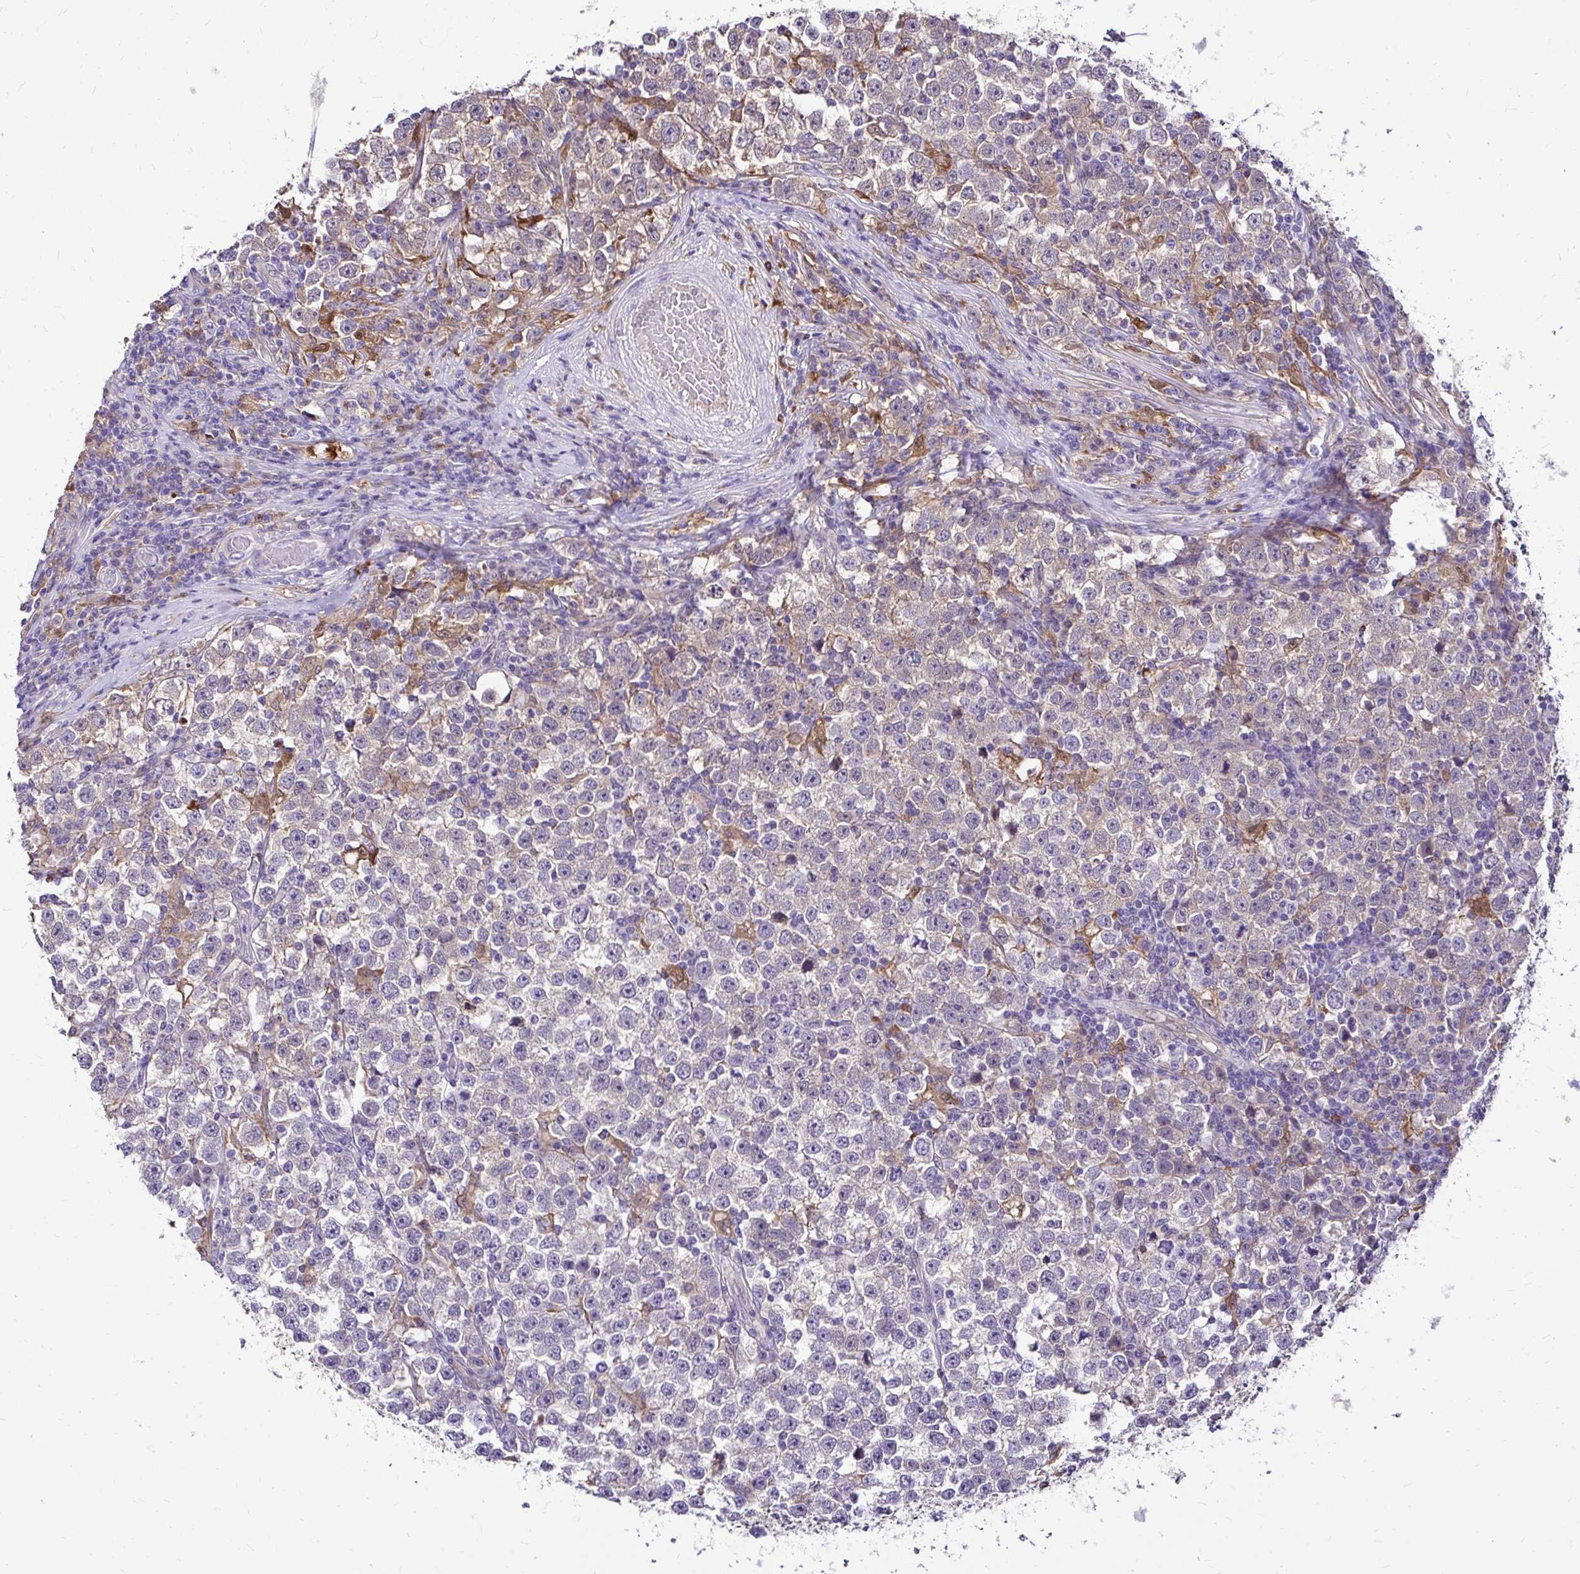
{"staining": {"intensity": "weak", "quantity": "<25%", "location": "cytoplasmic/membranous"}, "tissue": "testis cancer", "cell_type": "Tumor cells", "image_type": "cancer", "snomed": [{"axis": "morphology", "description": "Seminoma, NOS"}, {"axis": "topography", "description": "Testis"}], "caption": "IHC of human testis cancer exhibits no staining in tumor cells.", "gene": "IDH1", "patient": {"sex": "male", "age": 43}}